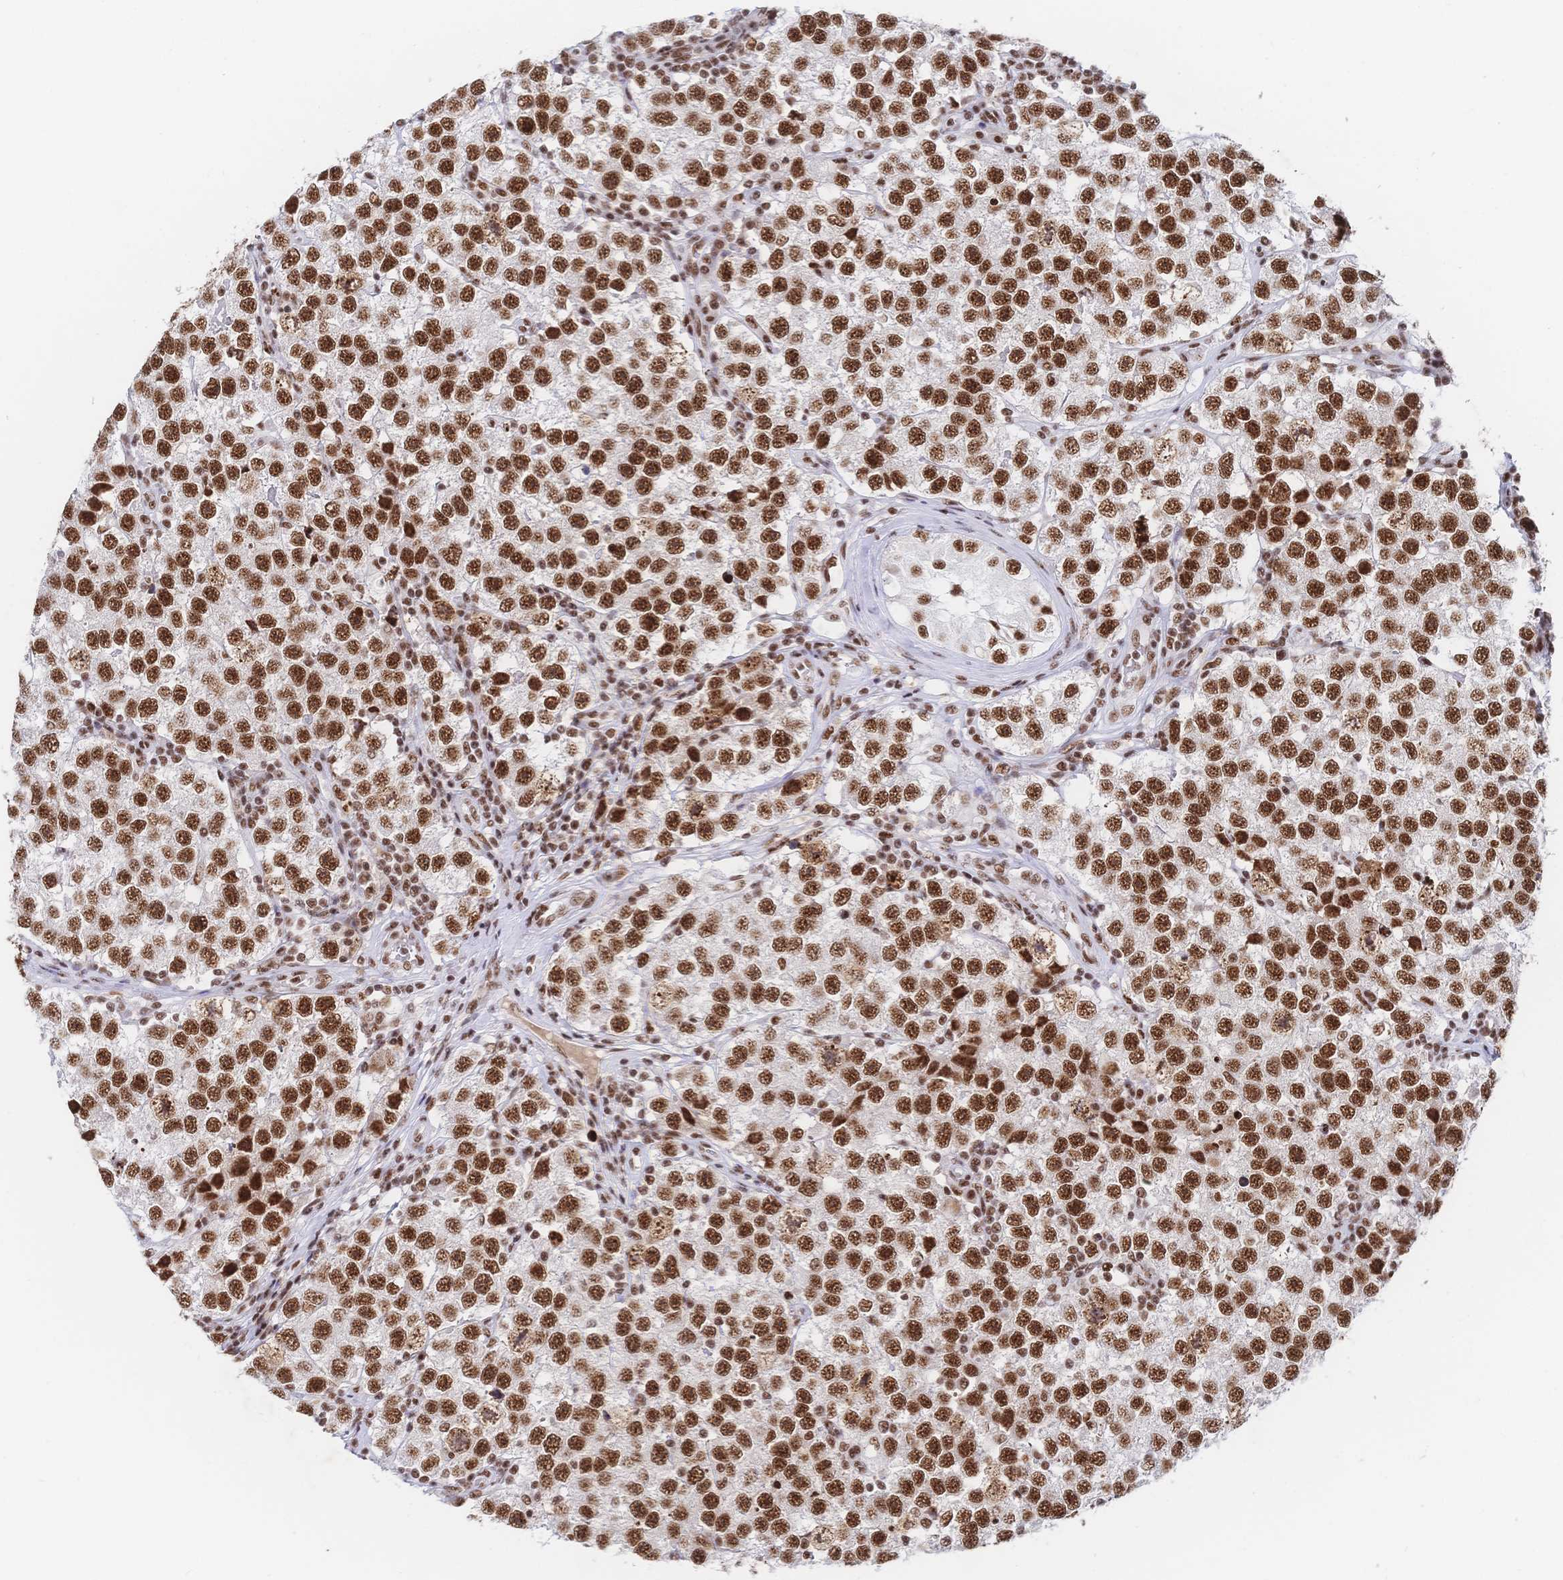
{"staining": {"intensity": "strong", "quantity": ">75%", "location": "nuclear"}, "tissue": "testis cancer", "cell_type": "Tumor cells", "image_type": "cancer", "snomed": [{"axis": "morphology", "description": "Seminoma, NOS"}, {"axis": "topography", "description": "Testis"}], "caption": "Brown immunohistochemical staining in testis cancer (seminoma) demonstrates strong nuclear staining in about >75% of tumor cells. The staining was performed using DAB (3,3'-diaminobenzidine) to visualize the protein expression in brown, while the nuclei were stained in blue with hematoxylin (Magnification: 20x).", "gene": "SRSF1", "patient": {"sex": "male", "age": 34}}